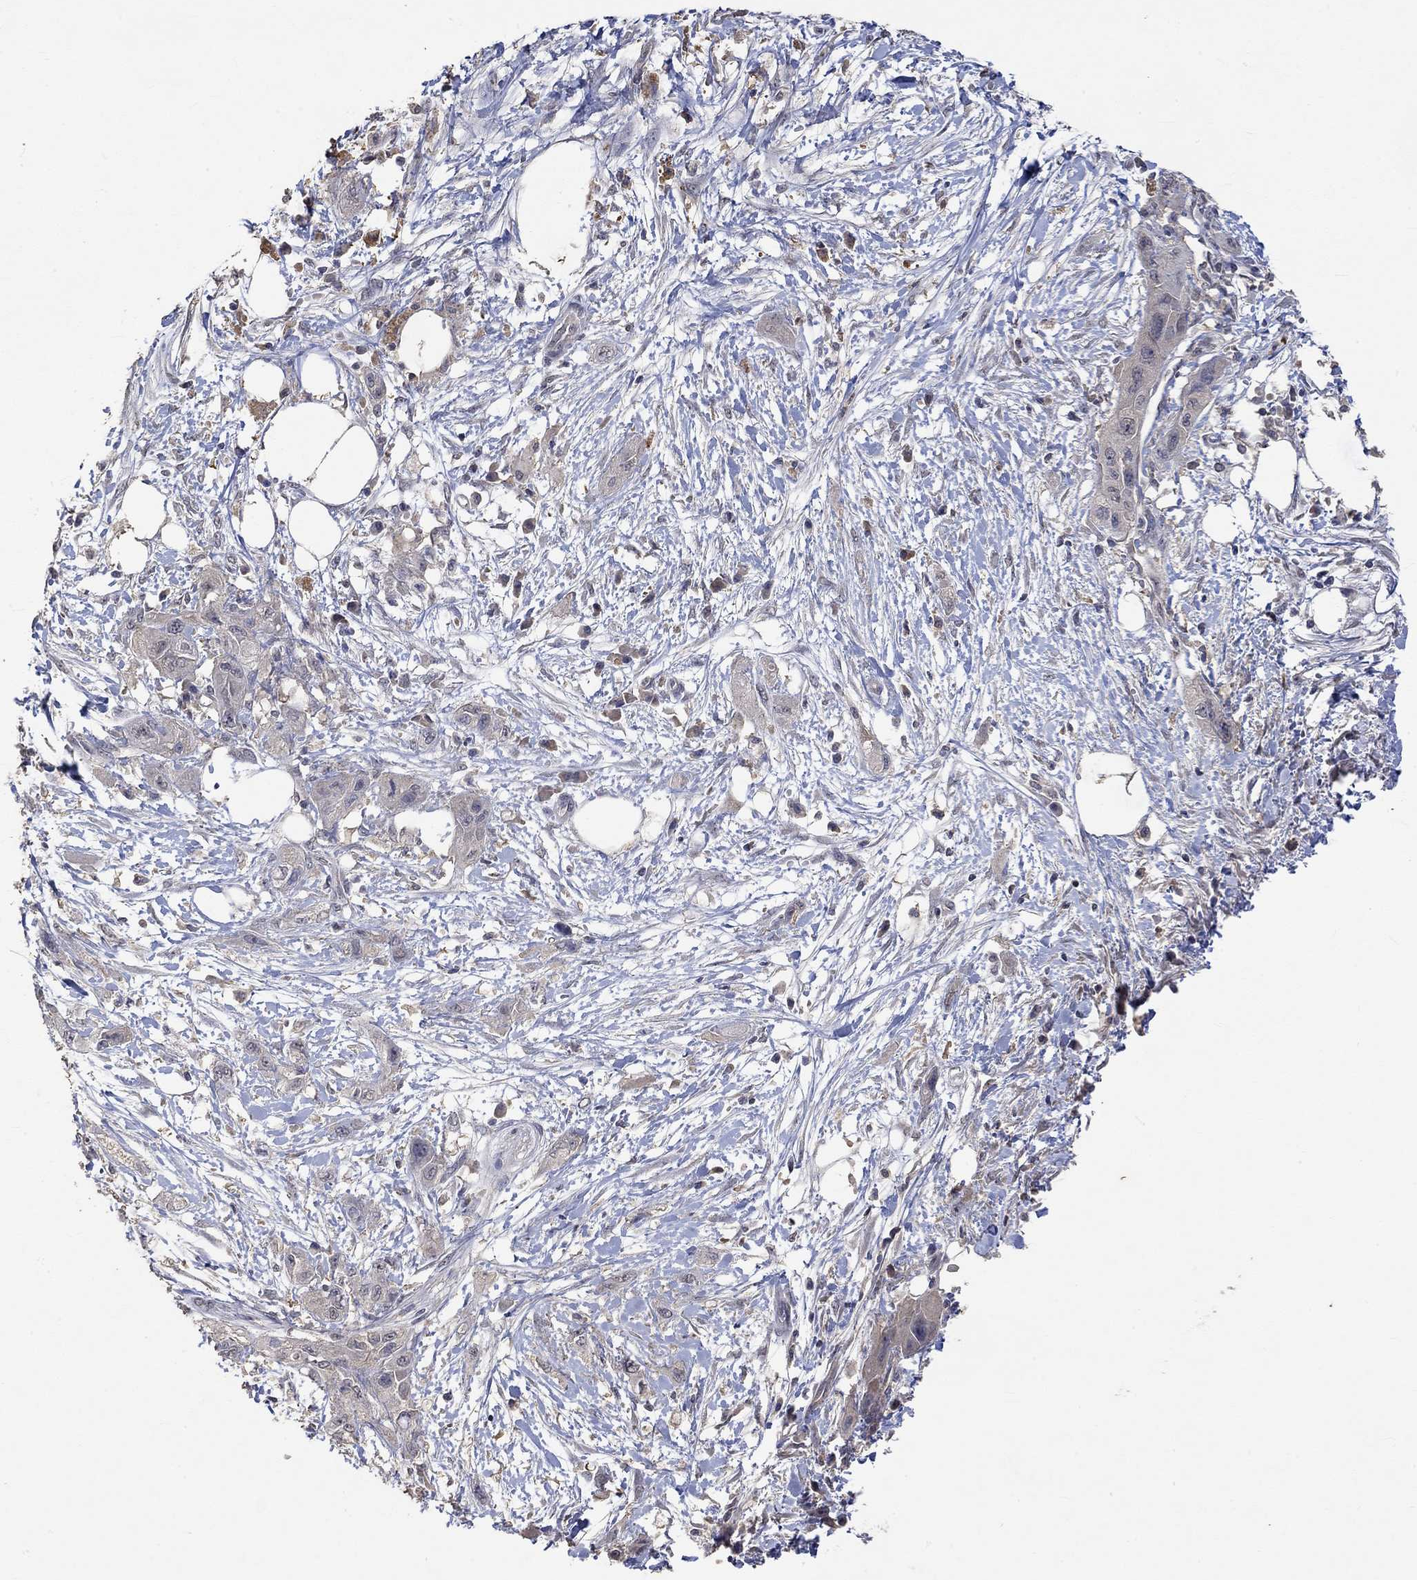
{"staining": {"intensity": "weak", "quantity": "<25%", "location": "cytoplasmic/membranous"}, "tissue": "pancreatic cancer", "cell_type": "Tumor cells", "image_type": "cancer", "snomed": [{"axis": "morphology", "description": "Adenocarcinoma, NOS"}, {"axis": "topography", "description": "Pancreas"}], "caption": "A micrograph of human pancreatic cancer is negative for staining in tumor cells.", "gene": "PTPN20", "patient": {"sex": "male", "age": 72}}